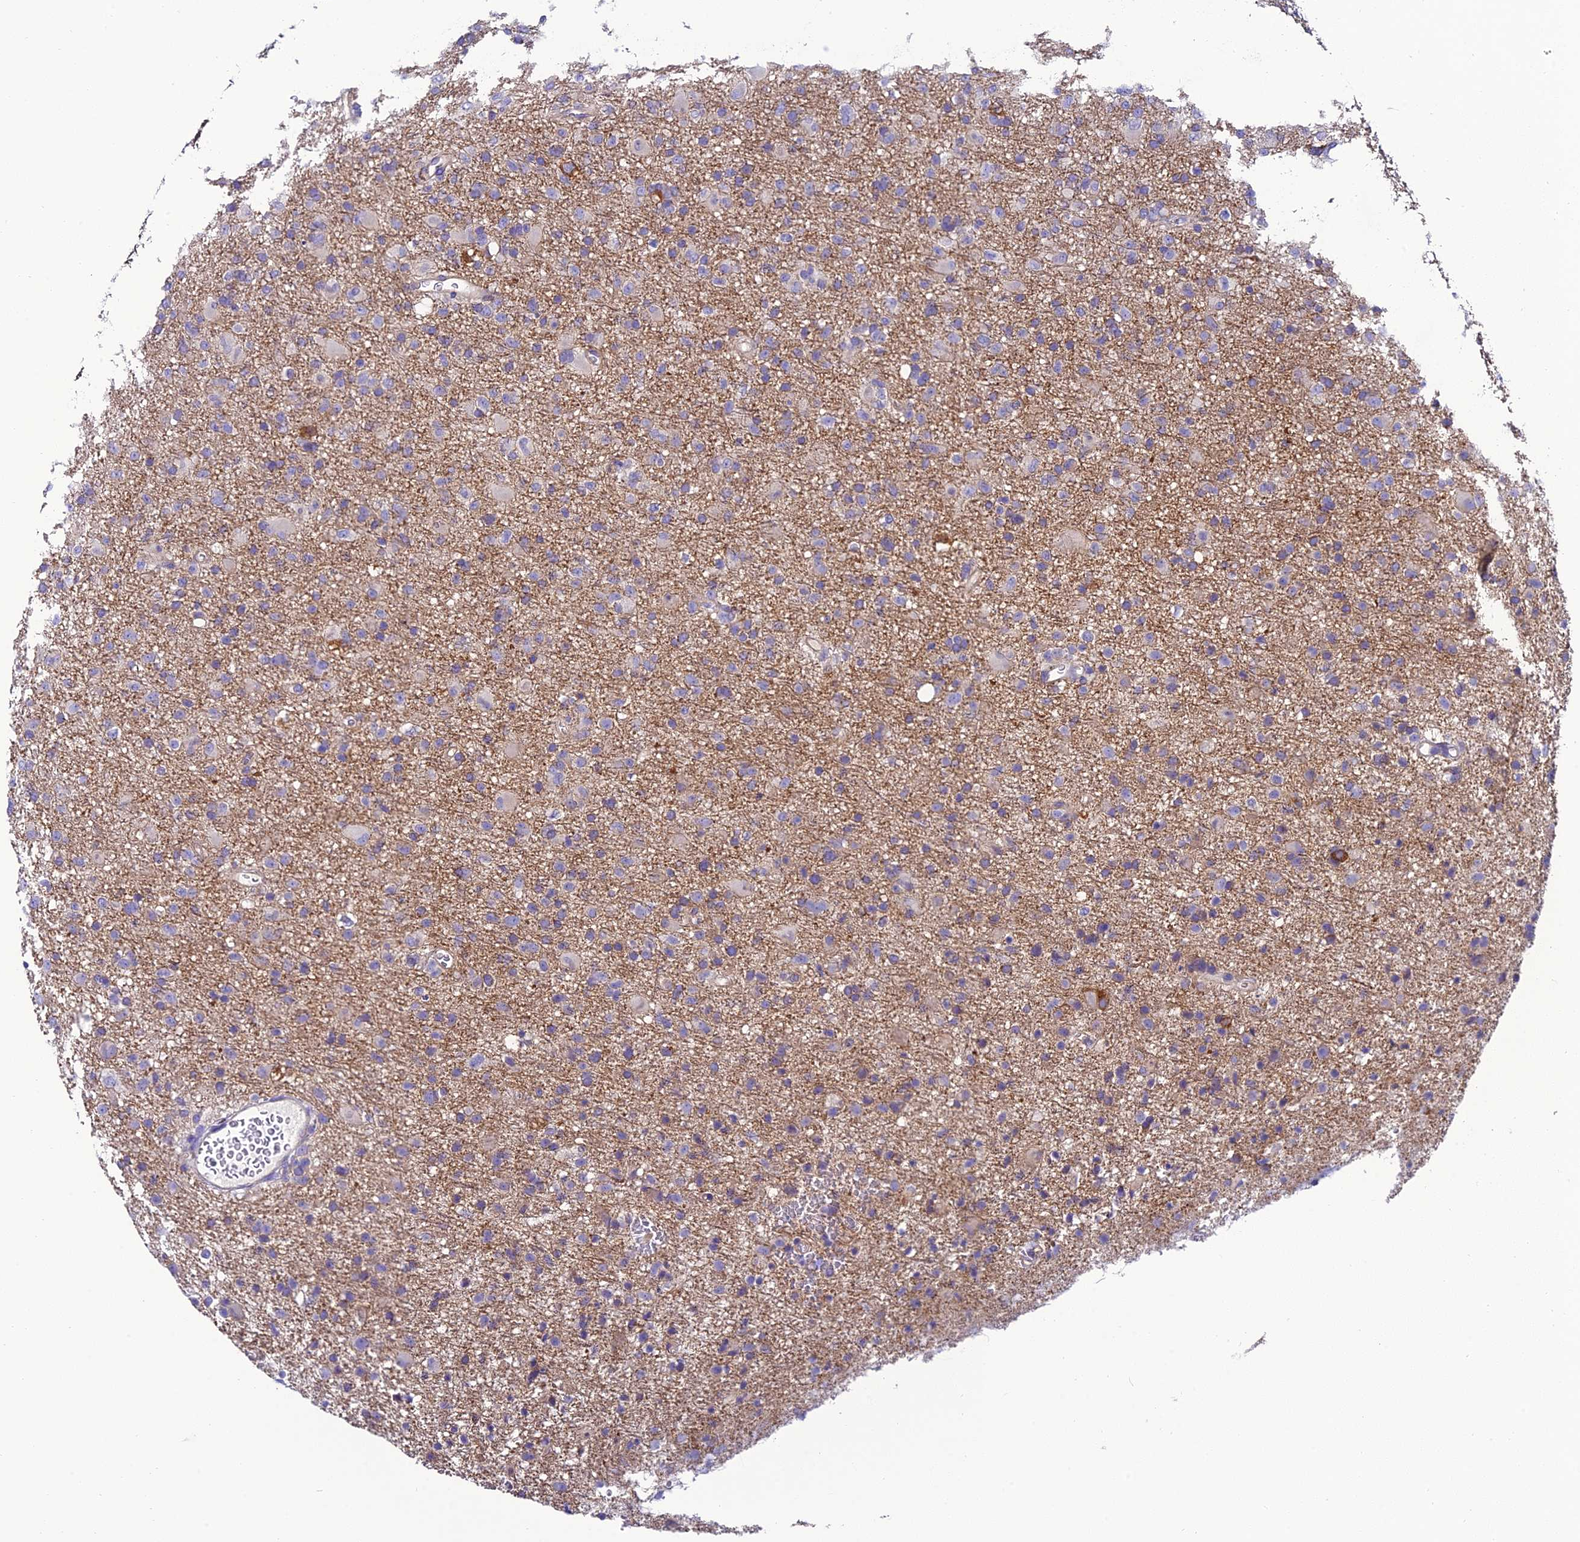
{"staining": {"intensity": "negative", "quantity": "none", "location": "none"}, "tissue": "glioma", "cell_type": "Tumor cells", "image_type": "cancer", "snomed": [{"axis": "morphology", "description": "Glioma, malignant, Low grade"}, {"axis": "topography", "description": "Brain"}], "caption": "Immunohistochemistry histopathology image of human malignant low-grade glioma stained for a protein (brown), which reveals no expression in tumor cells. Brightfield microscopy of immunohistochemistry stained with DAB (brown) and hematoxylin (blue), captured at high magnification.", "gene": "PPFIA3", "patient": {"sex": "male", "age": 65}}